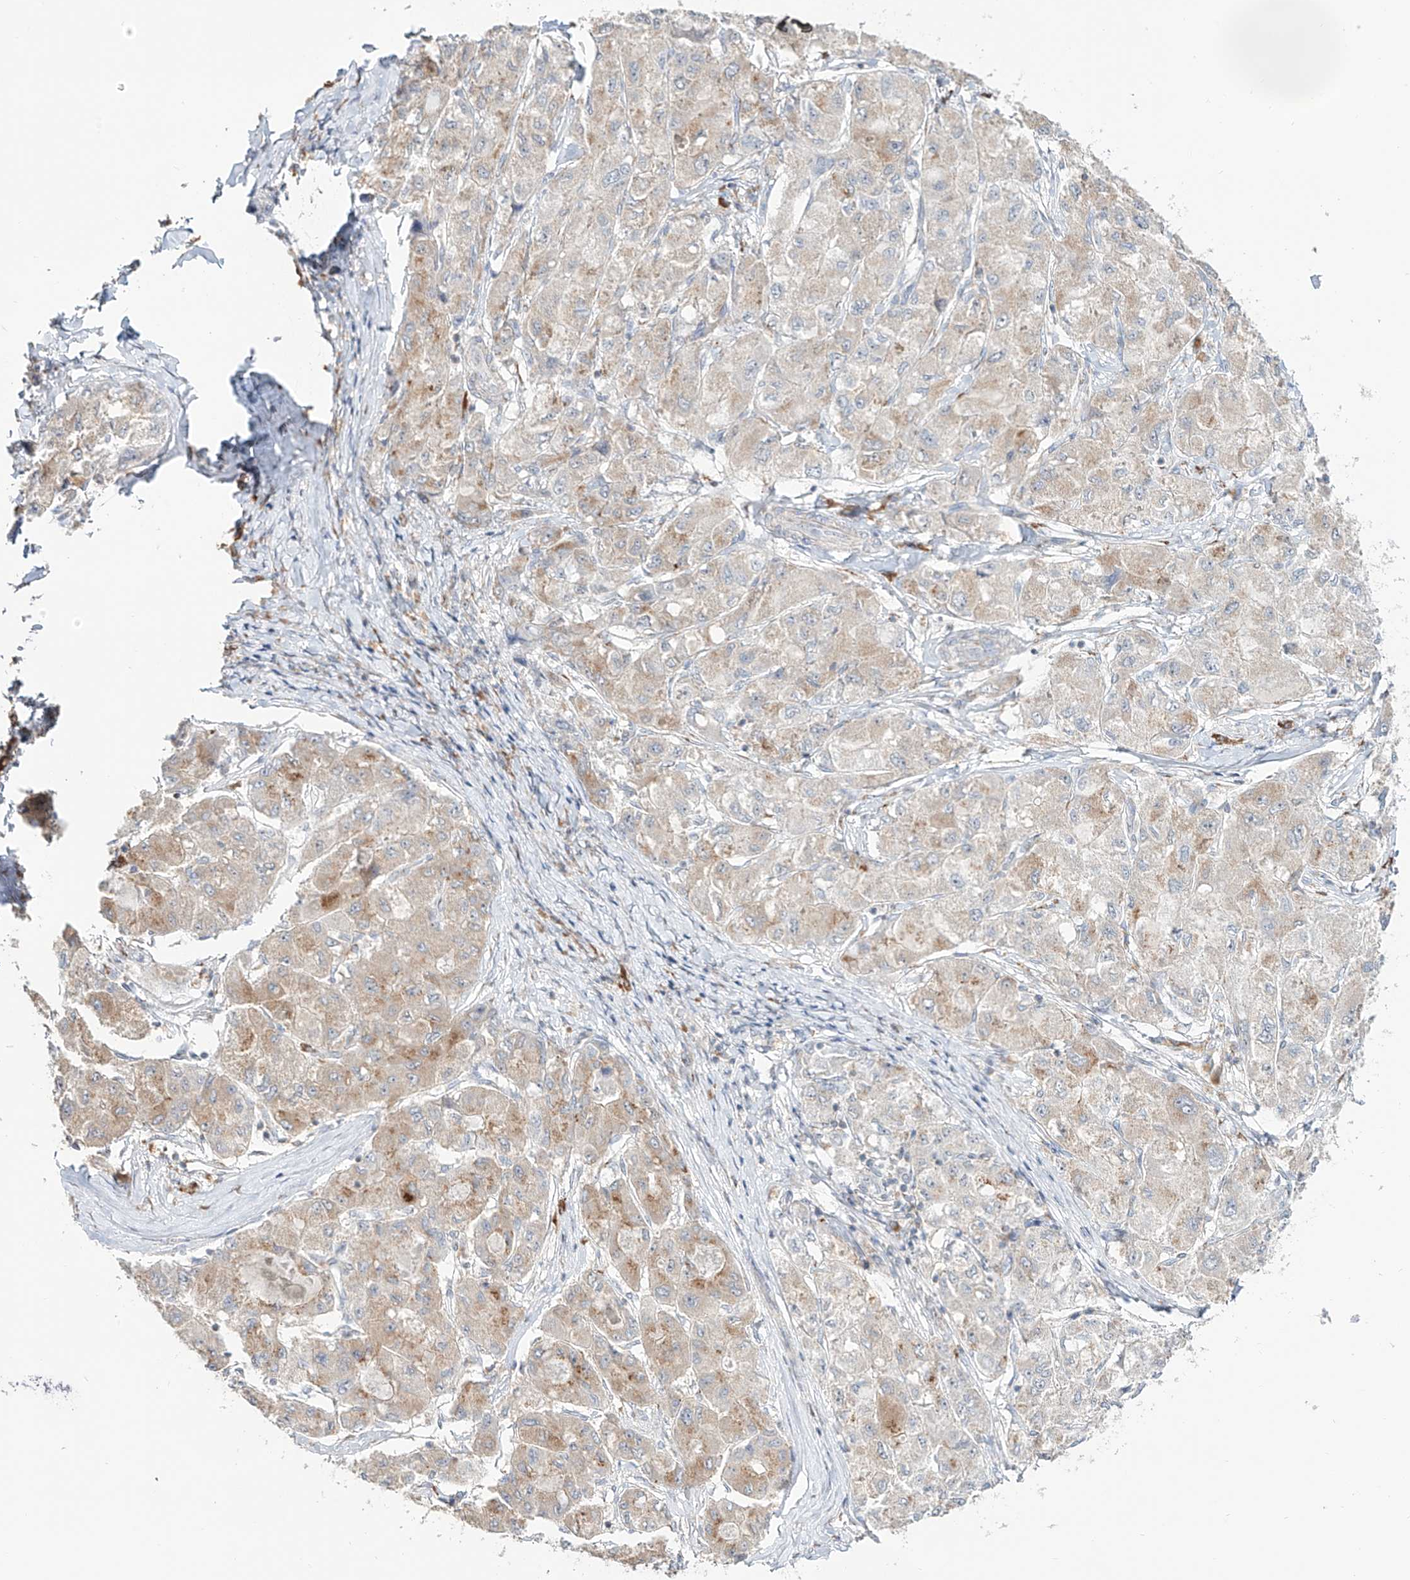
{"staining": {"intensity": "weak", "quantity": "25%-75%", "location": "cytoplasmic/membranous"}, "tissue": "liver cancer", "cell_type": "Tumor cells", "image_type": "cancer", "snomed": [{"axis": "morphology", "description": "Carcinoma, Hepatocellular, NOS"}, {"axis": "topography", "description": "Liver"}], "caption": "A brown stain labels weak cytoplasmic/membranous staining of a protein in human liver cancer (hepatocellular carcinoma) tumor cells.", "gene": "BSDC1", "patient": {"sex": "male", "age": 80}}